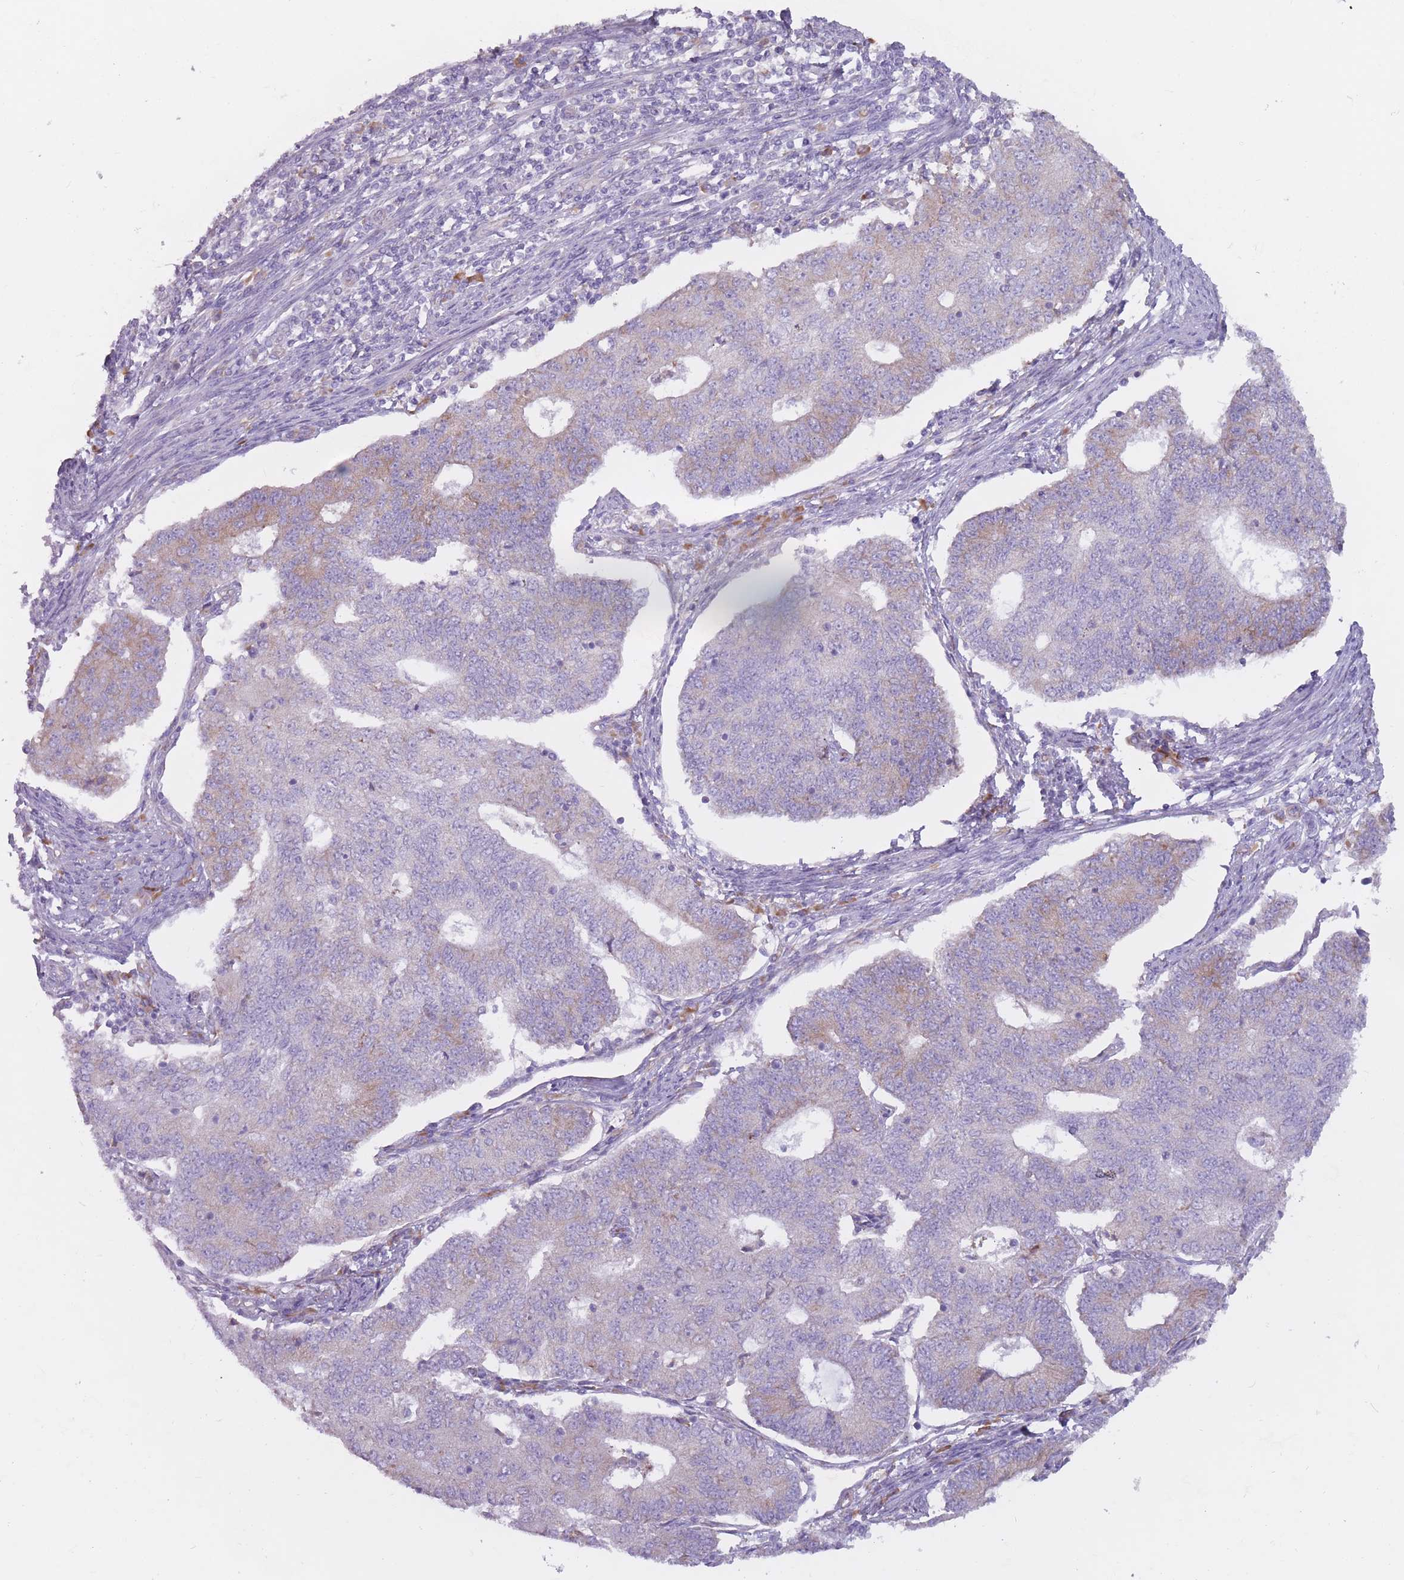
{"staining": {"intensity": "weak", "quantity": "<25%", "location": "cytoplasmic/membranous"}, "tissue": "endometrial cancer", "cell_type": "Tumor cells", "image_type": "cancer", "snomed": [{"axis": "morphology", "description": "Adenocarcinoma, NOS"}, {"axis": "topography", "description": "Endometrium"}], "caption": "High power microscopy image of an immunohistochemistry photomicrograph of endometrial cancer (adenocarcinoma), revealing no significant staining in tumor cells.", "gene": "RPL18", "patient": {"sex": "female", "age": 56}}